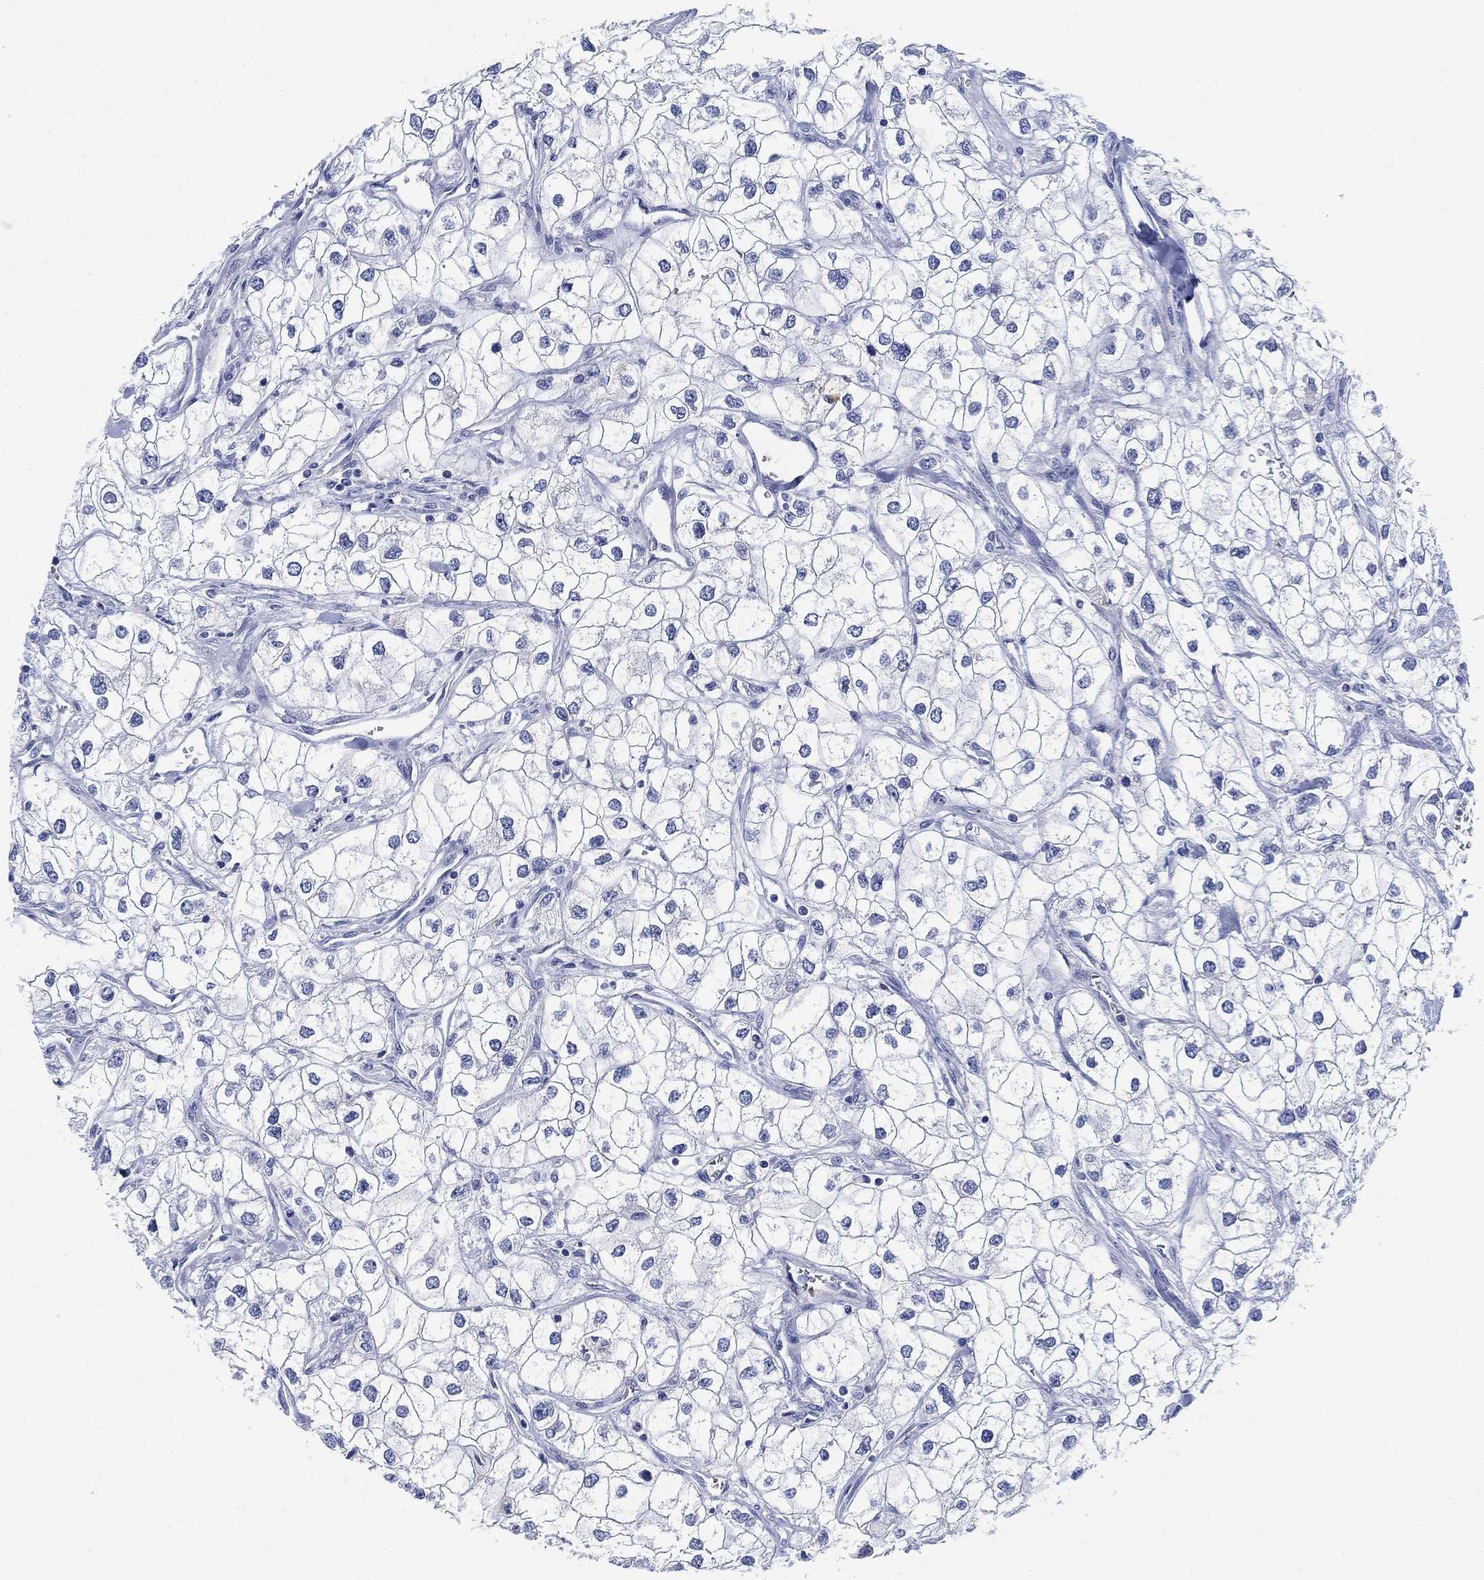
{"staining": {"intensity": "negative", "quantity": "none", "location": "none"}, "tissue": "renal cancer", "cell_type": "Tumor cells", "image_type": "cancer", "snomed": [{"axis": "morphology", "description": "Adenocarcinoma, NOS"}, {"axis": "topography", "description": "Kidney"}], "caption": "This is an immunohistochemistry photomicrograph of human adenocarcinoma (renal). There is no staining in tumor cells.", "gene": "PSKH2", "patient": {"sex": "male", "age": 59}}